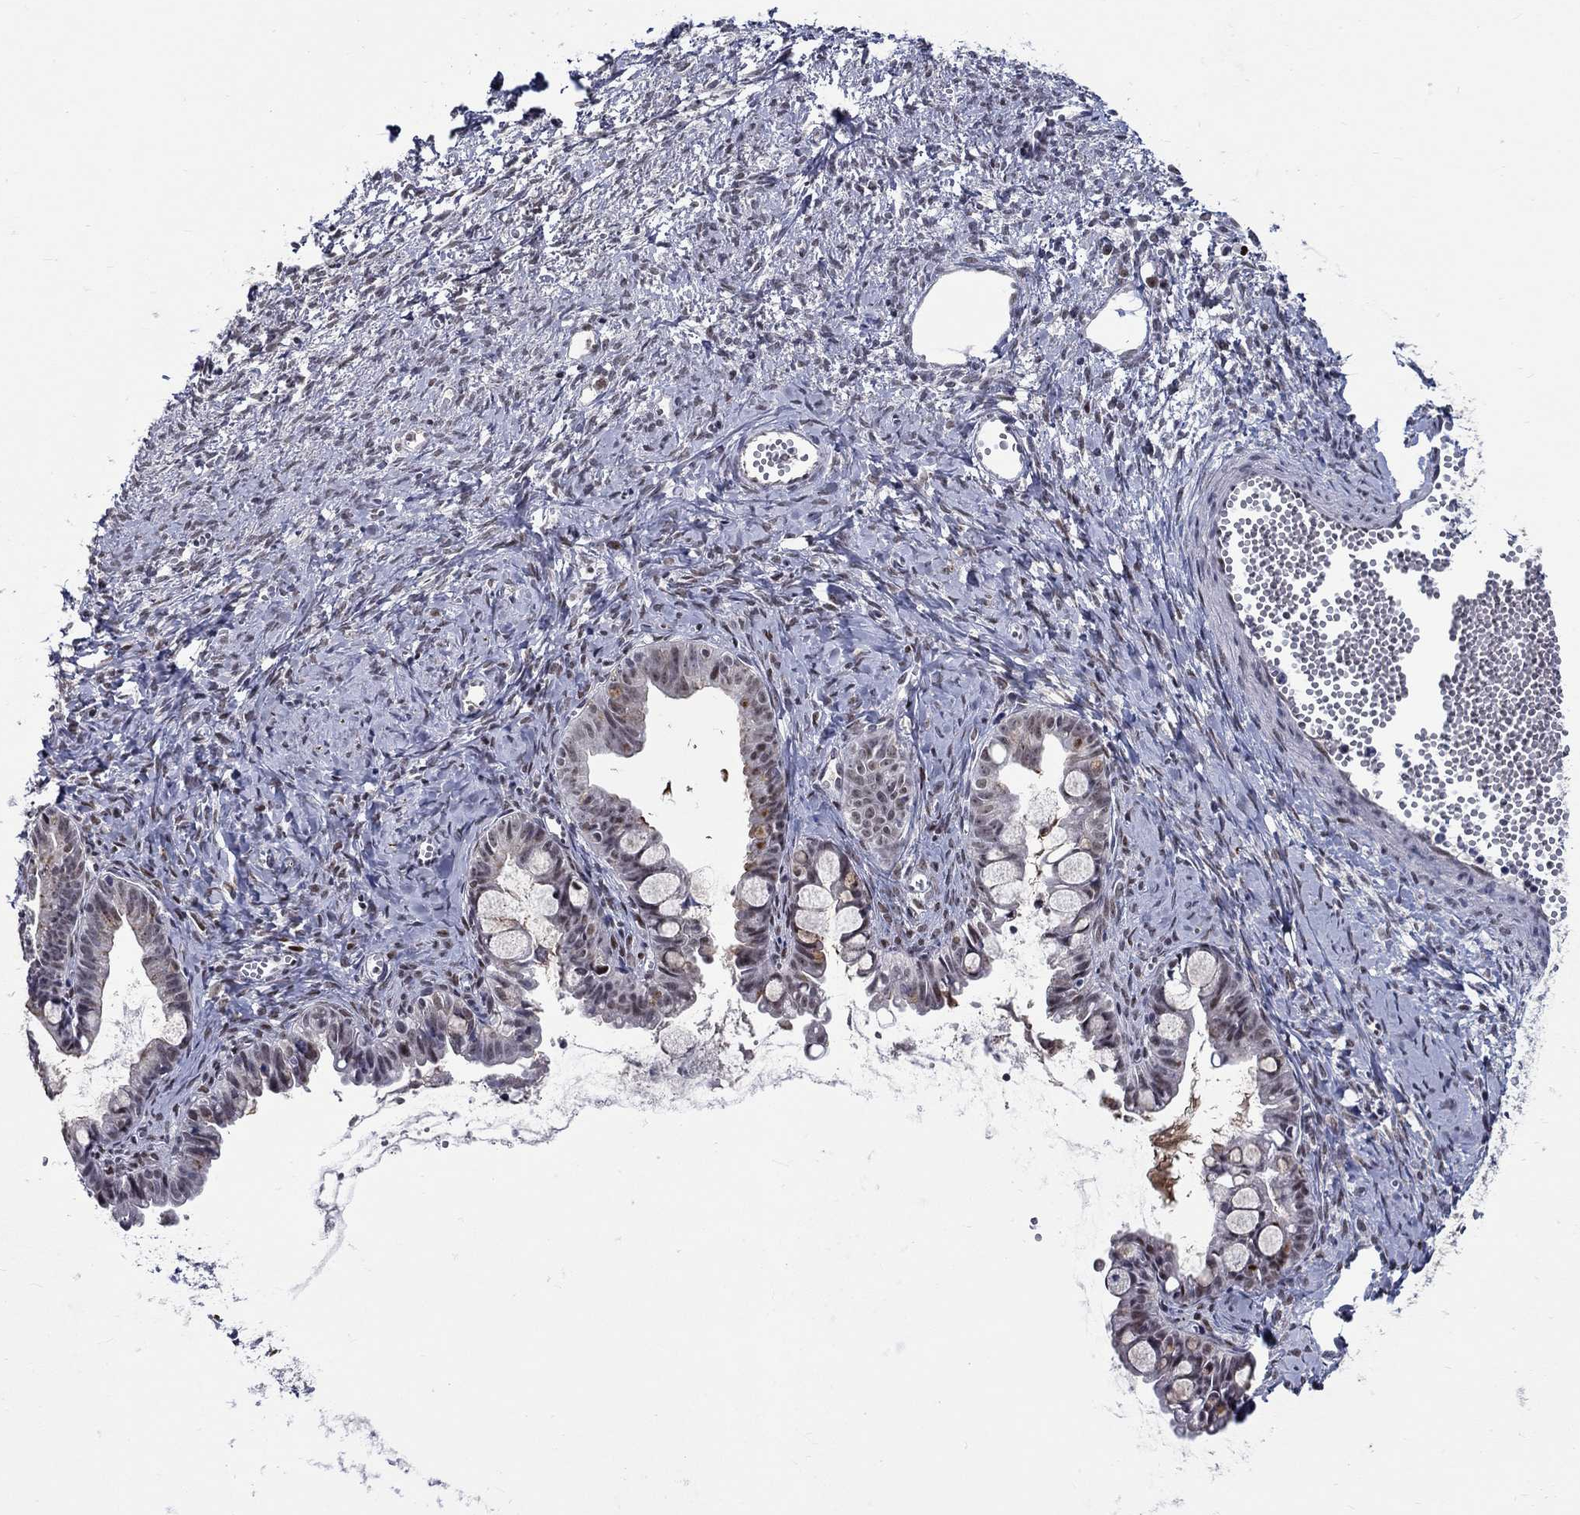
{"staining": {"intensity": "moderate", "quantity": "<25%", "location": "nuclear"}, "tissue": "ovarian cancer", "cell_type": "Tumor cells", "image_type": "cancer", "snomed": [{"axis": "morphology", "description": "Cystadenocarcinoma, mucinous, NOS"}, {"axis": "topography", "description": "Ovary"}], "caption": "Moderate nuclear protein positivity is seen in about <25% of tumor cells in ovarian cancer (mucinous cystadenocarcinoma). Using DAB (brown) and hematoxylin (blue) stains, captured at high magnification using brightfield microscopy.", "gene": "GATA2", "patient": {"sex": "female", "age": 63}}